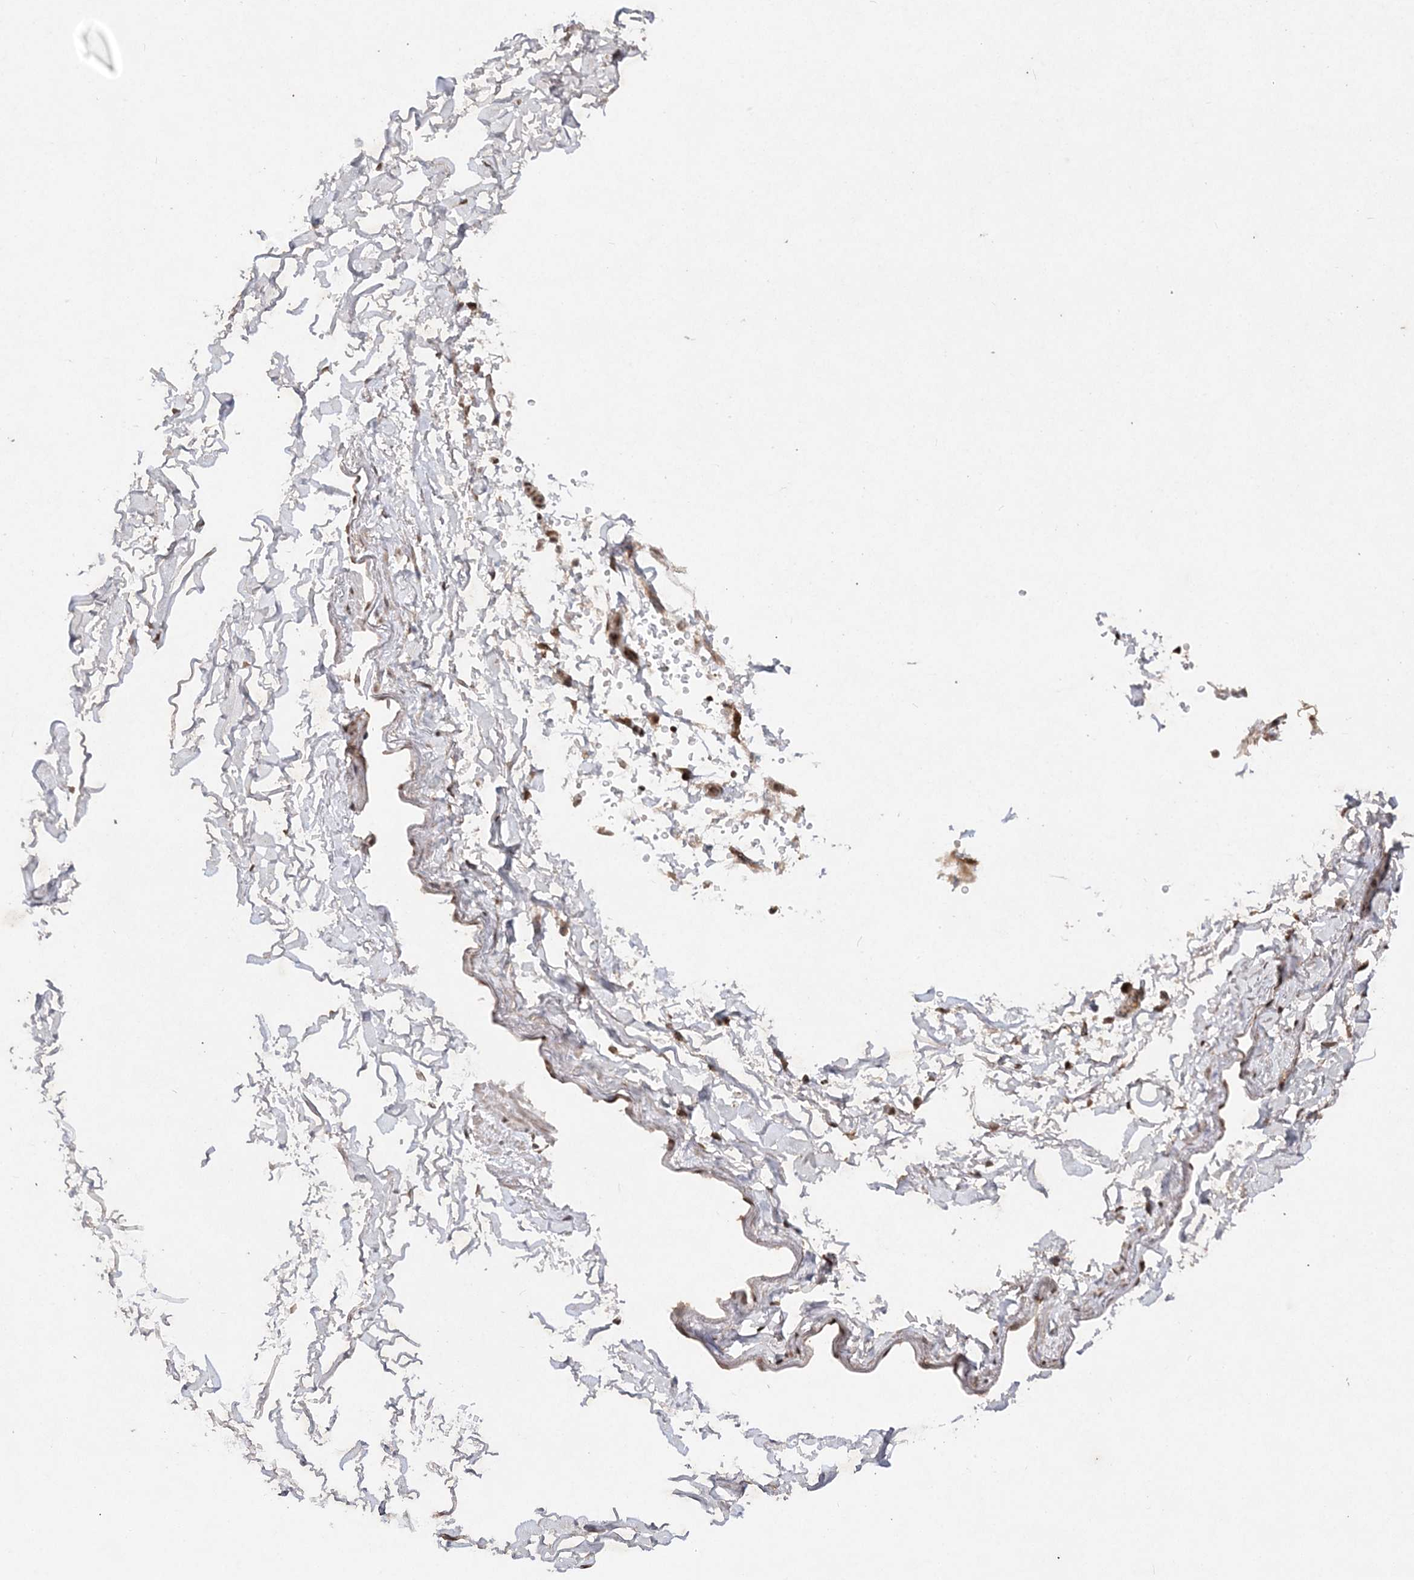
{"staining": {"intensity": "moderate", "quantity": ">75%", "location": "cytoplasmic/membranous"}, "tissue": "adipose tissue", "cell_type": "Adipocytes", "image_type": "normal", "snomed": [{"axis": "morphology", "description": "Normal tissue, NOS"}, {"axis": "topography", "description": "Cartilage tissue"}, {"axis": "topography", "description": "Bronchus"}], "caption": "Adipocytes show medium levels of moderate cytoplasmic/membranous expression in about >75% of cells in normal human adipose tissue. The protein of interest is stained brown, and the nuclei are stained in blue (DAB (3,3'-diaminobenzidine) IHC with brightfield microscopy, high magnification).", "gene": "NIF3L1", "patient": {"sex": "female", "age": 73}}